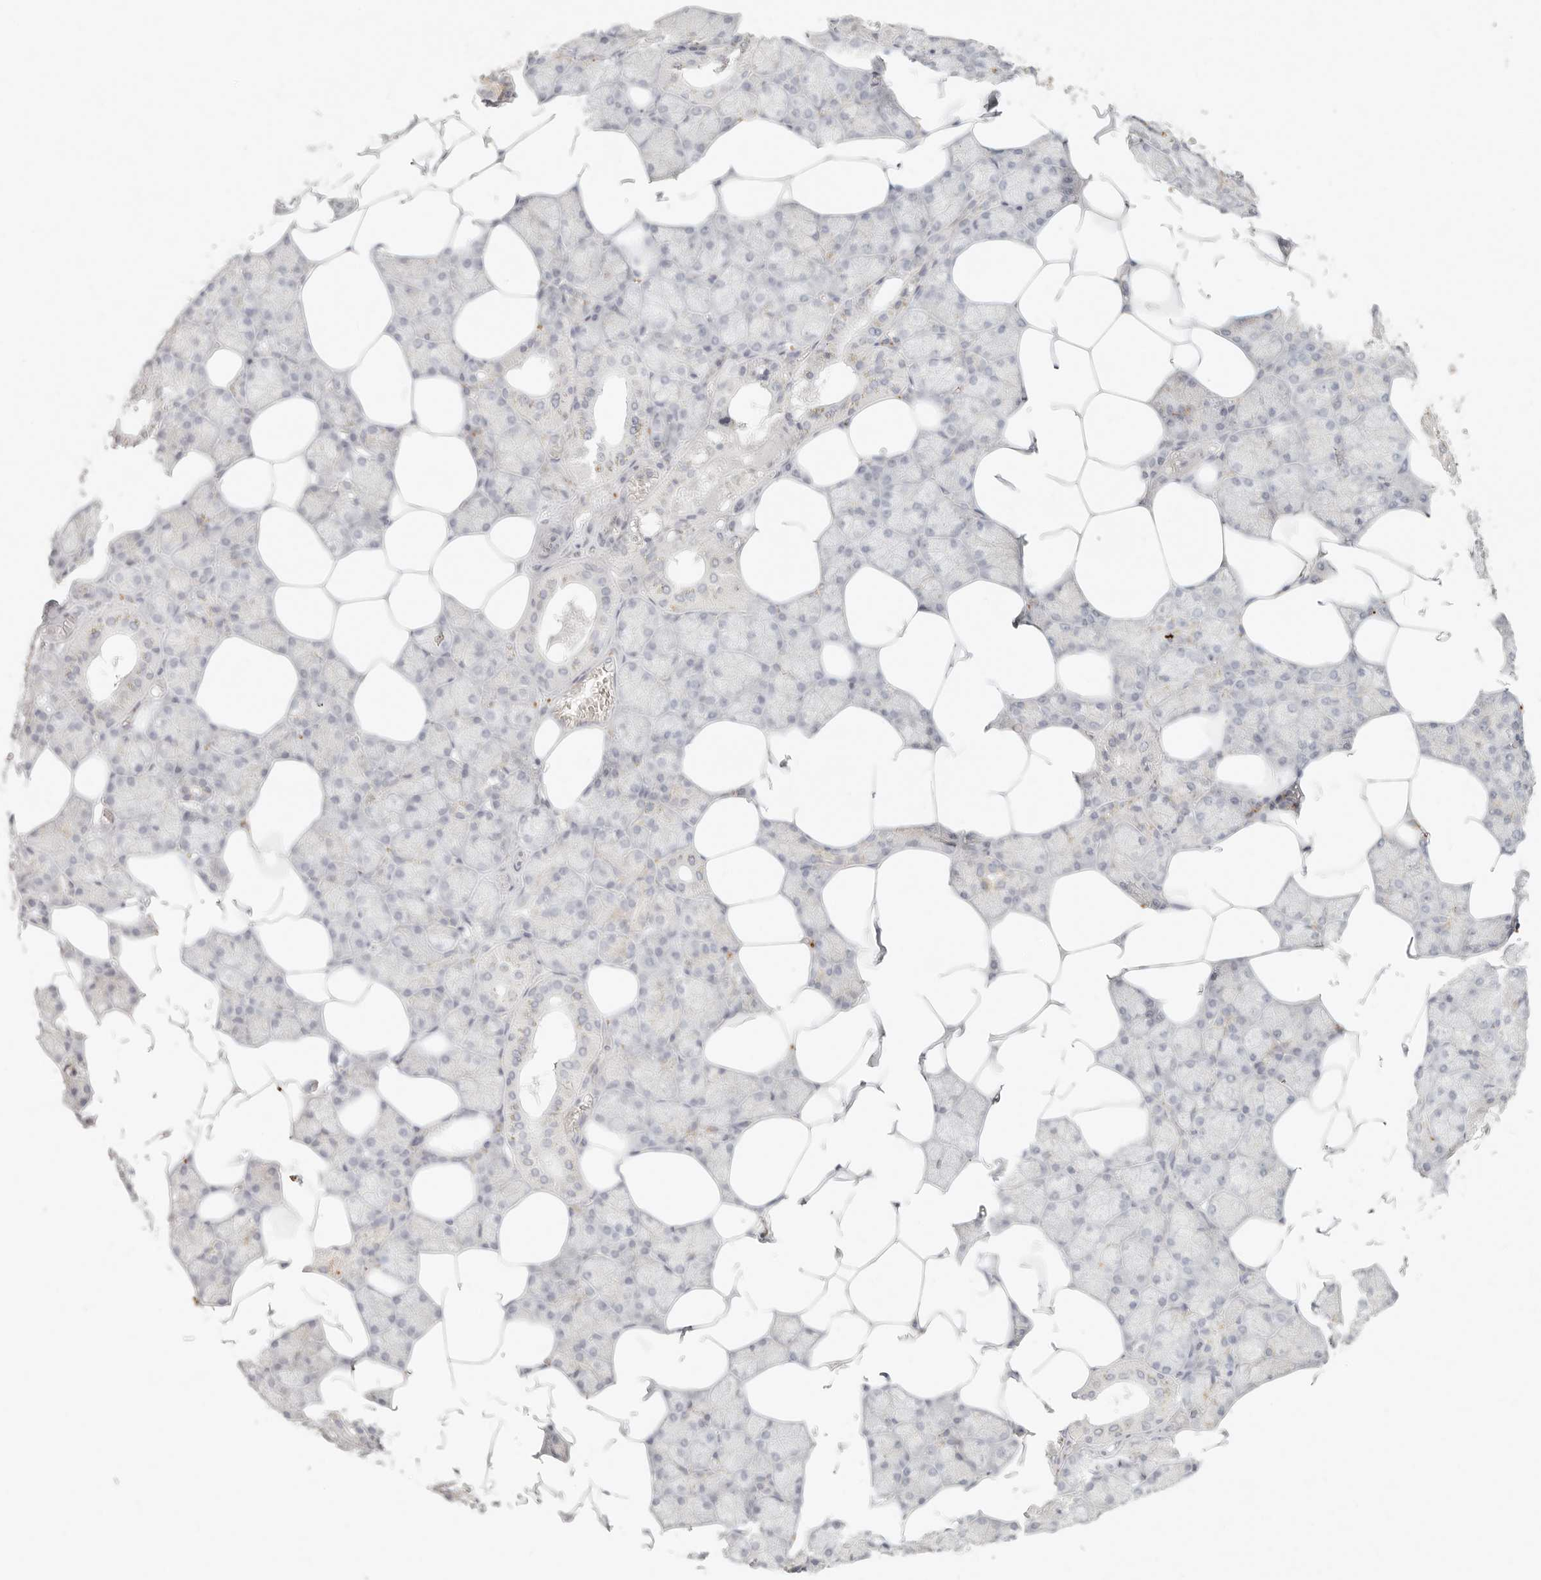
{"staining": {"intensity": "weak", "quantity": "<25%", "location": "cytoplasmic/membranous"}, "tissue": "salivary gland", "cell_type": "Glandular cells", "image_type": "normal", "snomed": [{"axis": "morphology", "description": "Normal tissue, NOS"}, {"axis": "topography", "description": "Salivary gland"}], "caption": "Human salivary gland stained for a protein using IHC exhibits no positivity in glandular cells.", "gene": "RNASET2", "patient": {"sex": "male", "age": 62}}